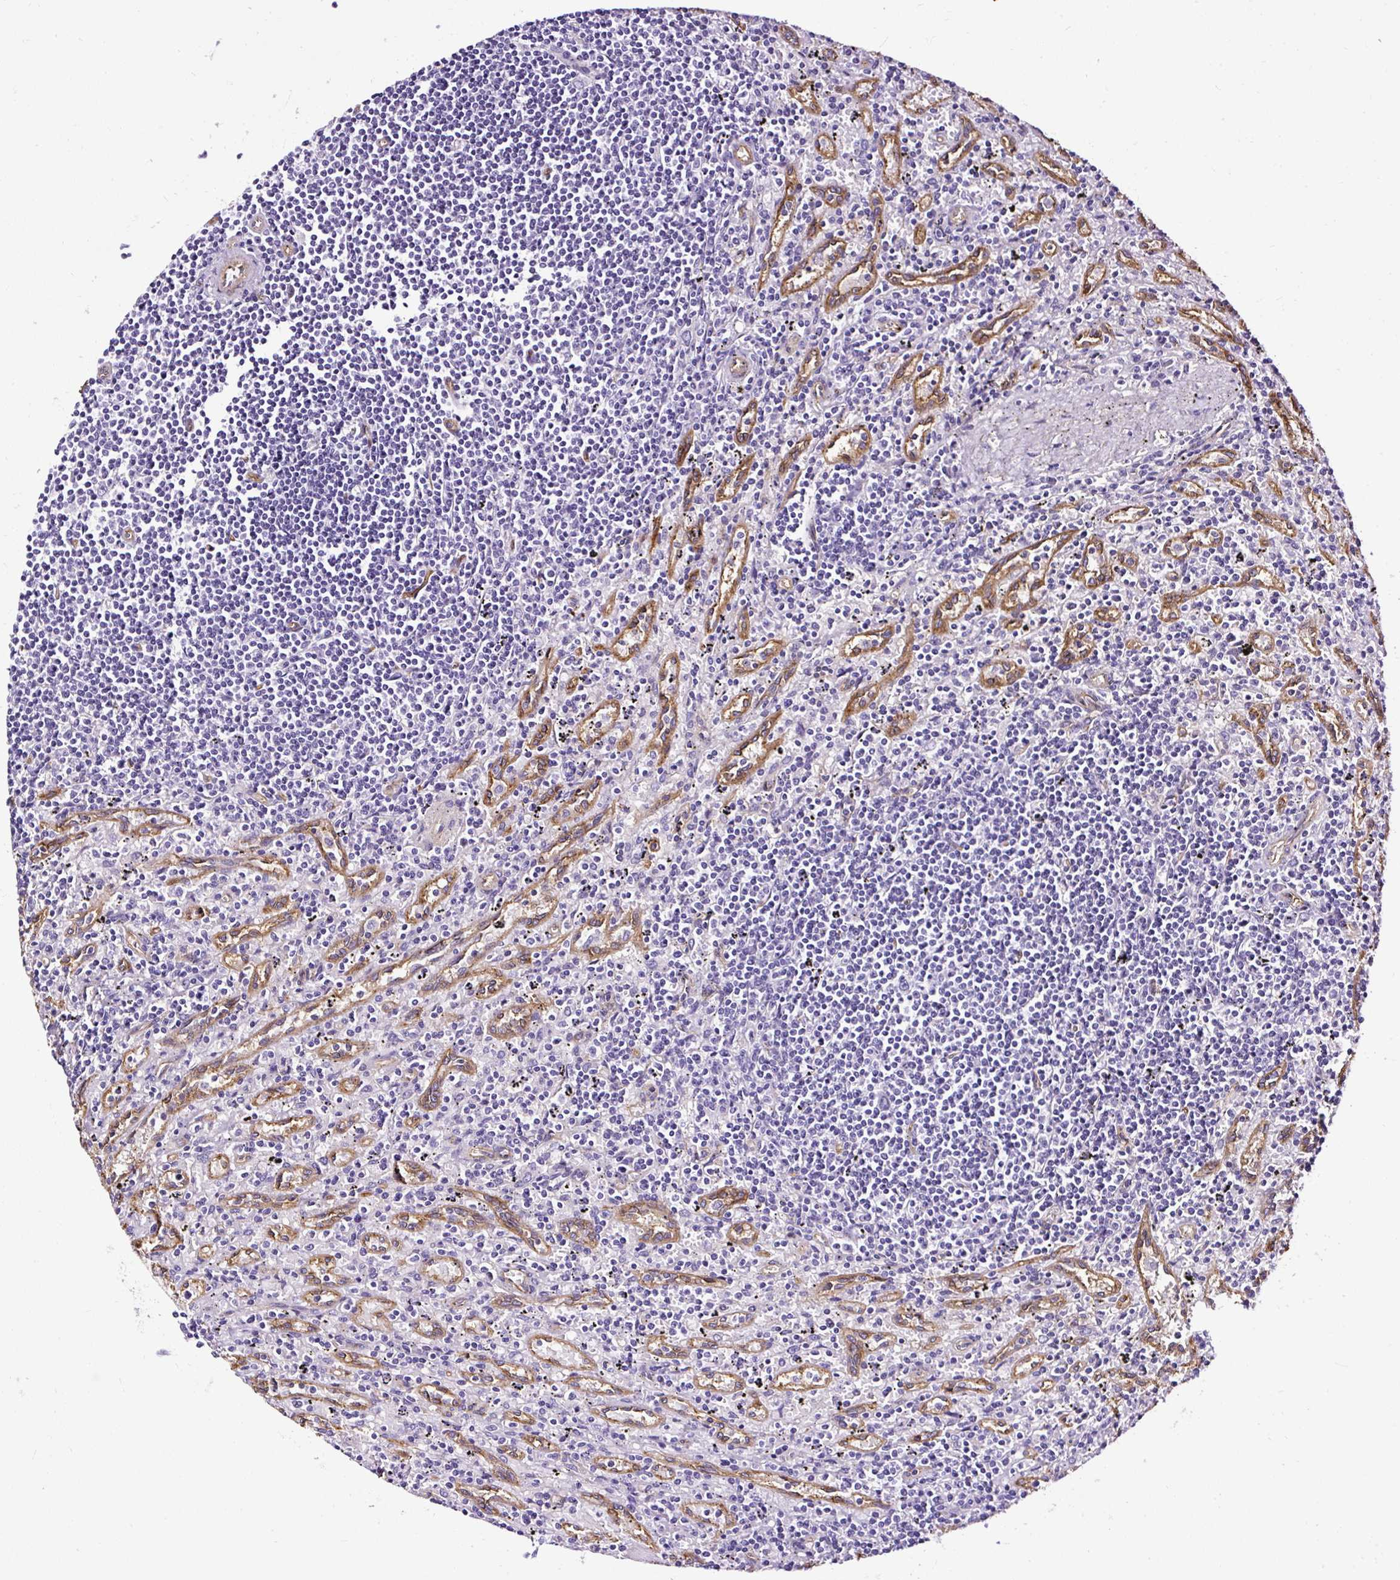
{"staining": {"intensity": "negative", "quantity": "none", "location": "none"}, "tissue": "lymphoma", "cell_type": "Tumor cells", "image_type": "cancer", "snomed": [{"axis": "morphology", "description": "Malignant lymphoma, non-Hodgkin's type, Low grade"}, {"axis": "topography", "description": "Spleen"}], "caption": "Tumor cells are negative for brown protein staining in low-grade malignant lymphoma, non-Hodgkin's type.", "gene": "SLC7A8", "patient": {"sex": "male", "age": 76}}